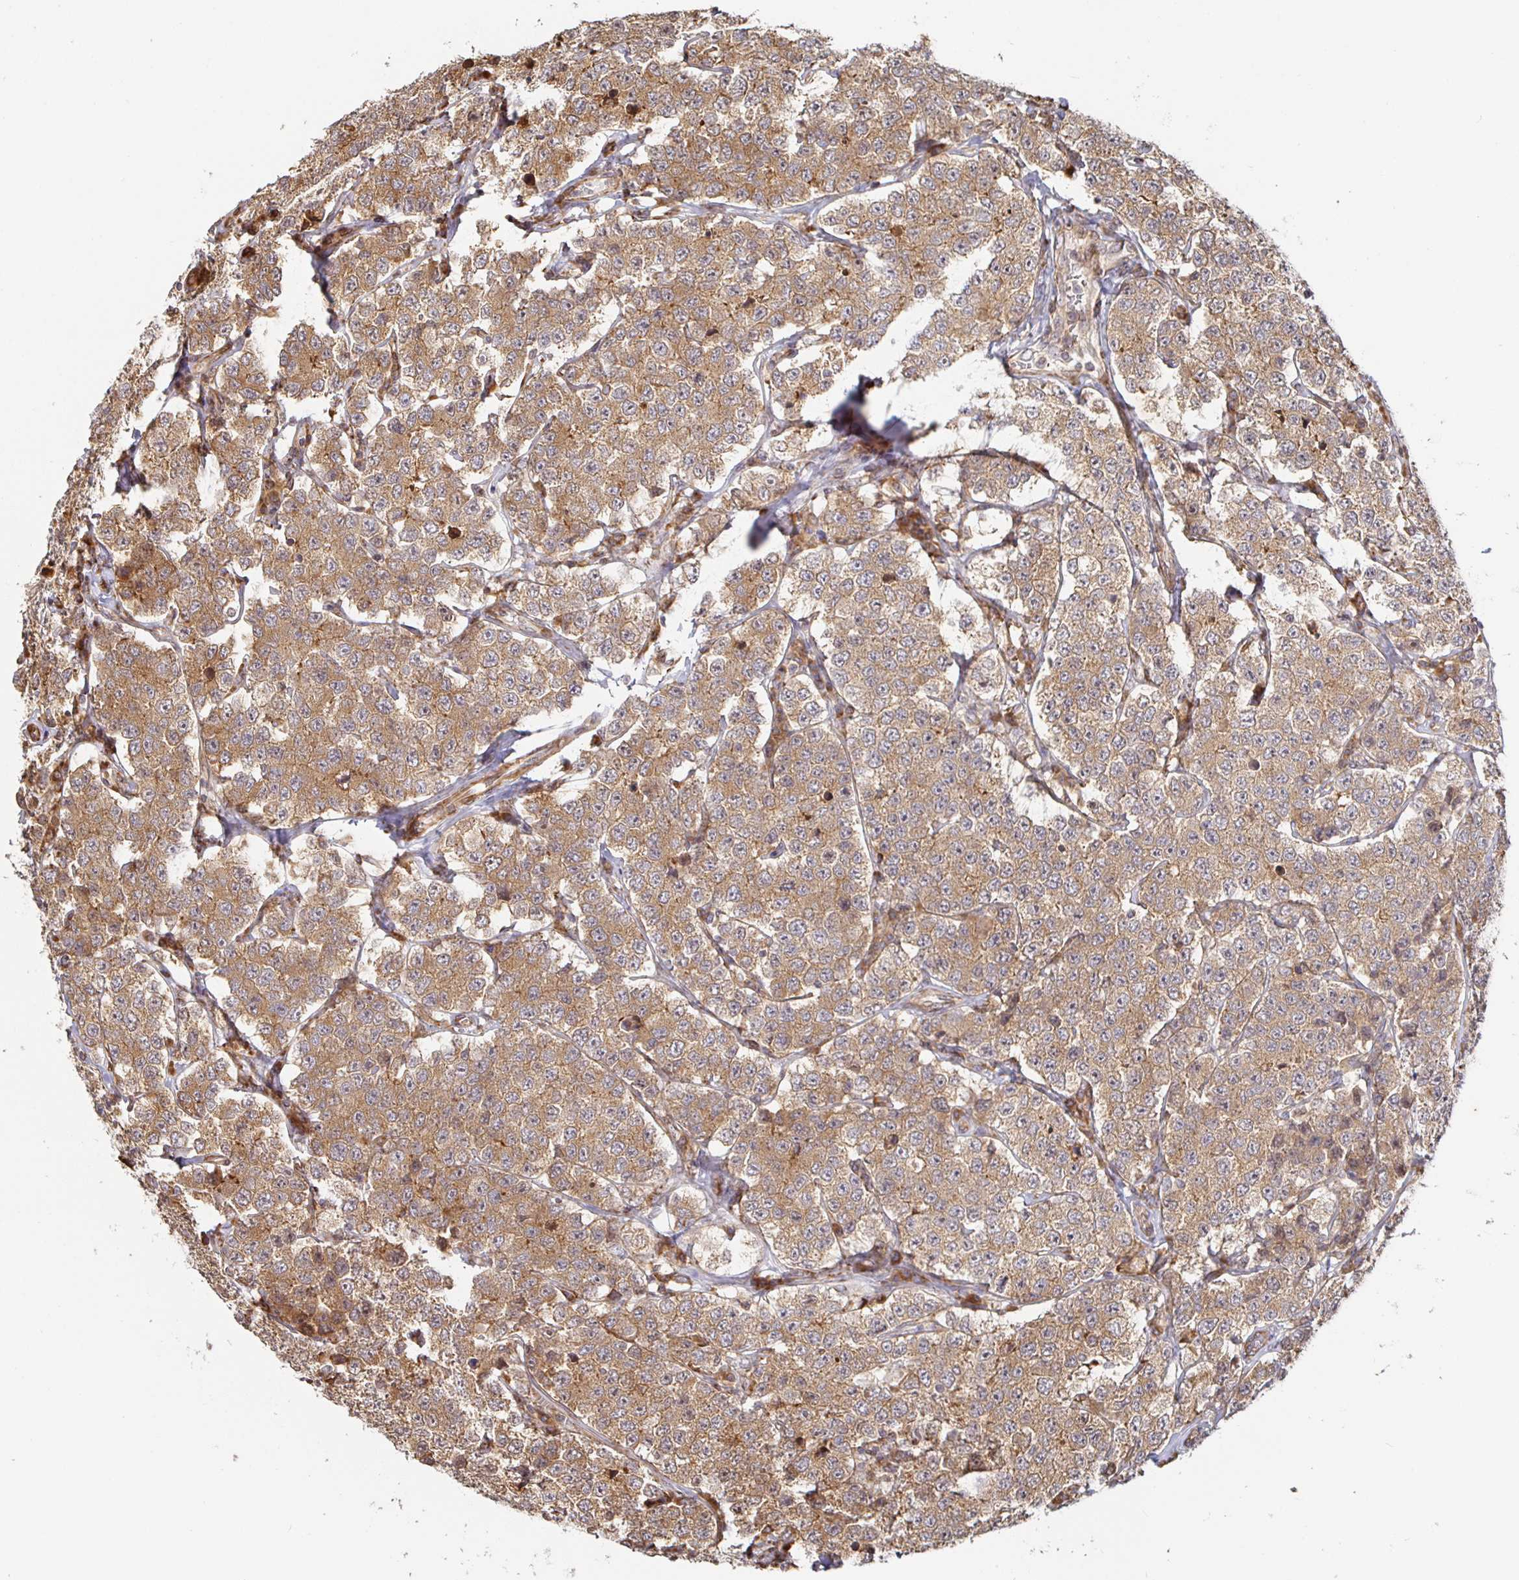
{"staining": {"intensity": "moderate", "quantity": ">75%", "location": "cytoplasmic/membranous"}, "tissue": "testis cancer", "cell_type": "Tumor cells", "image_type": "cancer", "snomed": [{"axis": "morphology", "description": "Seminoma, NOS"}, {"axis": "topography", "description": "Testis"}], "caption": "Protein expression analysis of seminoma (testis) exhibits moderate cytoplasmic/membranous positivity in about >75% of tumor cells. The staining was performed using DAB to visualize the protein expression in brown, while the nuclei were stained in blue with hematoxylin (Magnification: 20x).", "gene": "STRAP", "patient": {"sex": "male", "age": 34}}